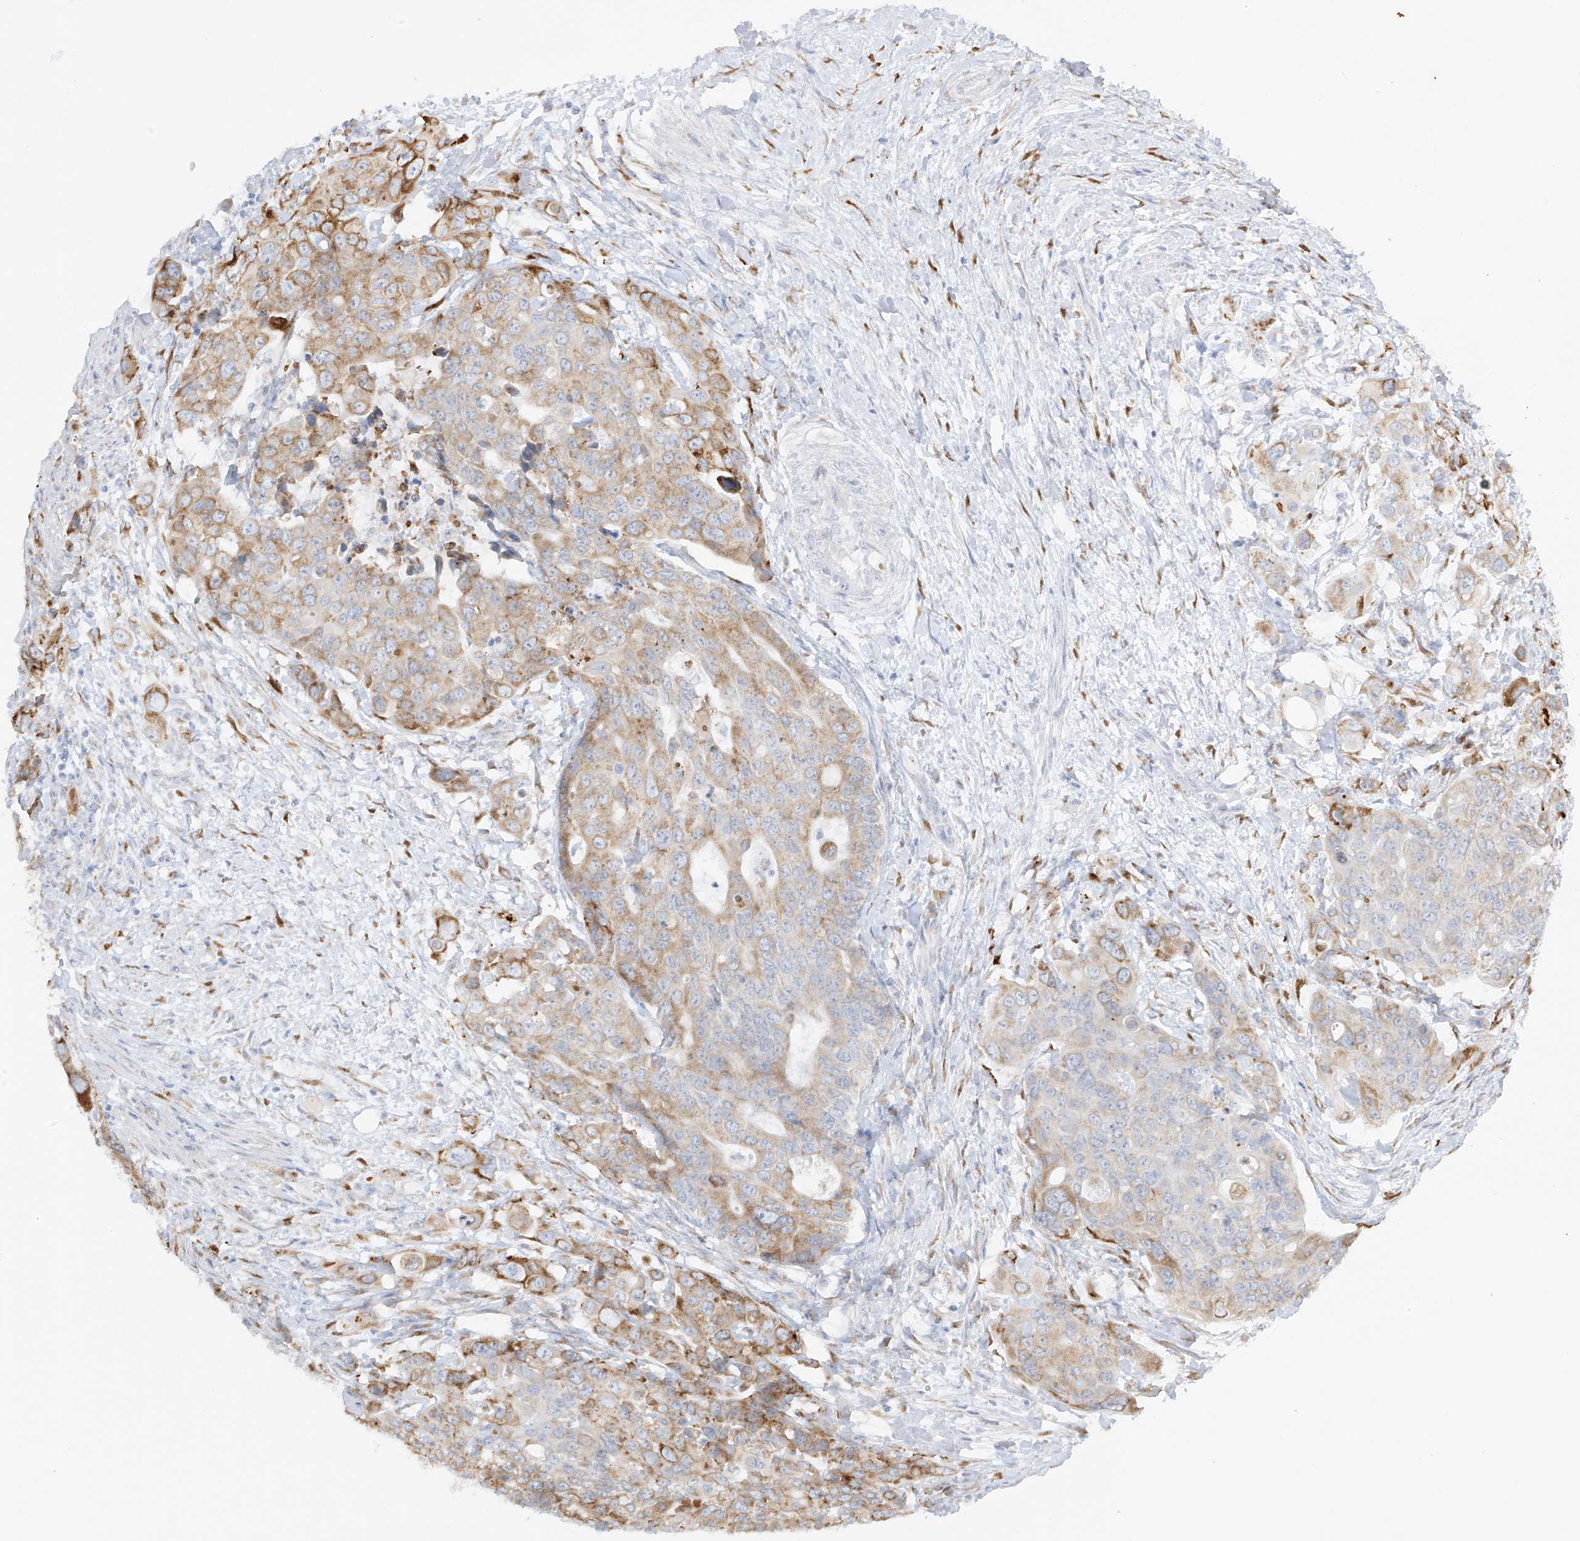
{"staining": {"intensity": "moderate", "quantity": ">75%", "location": "cytoplasmic/membranous"}, "tissue": "colorectal cancer", "cell_type": "Tumor cells", "image_type": "cancer", "snomed": [{"axis": "morphology", "description": "Adenocarcinoma, NOS"}, {"axis": "topography", "description": "Colon"}], "caption": "IHC image of neoplastic tissue: colorectal cancer (adenocarcinoma) stained using IHC demonstrates medium levels of moderate protein expression localized specifically in the cytoplasmic/membranous of tumor cells, appearing as a cytoplasmic/membranous brown color.", "gene": "LRRC59", "patient": {"sex": "male", "age": 77}}